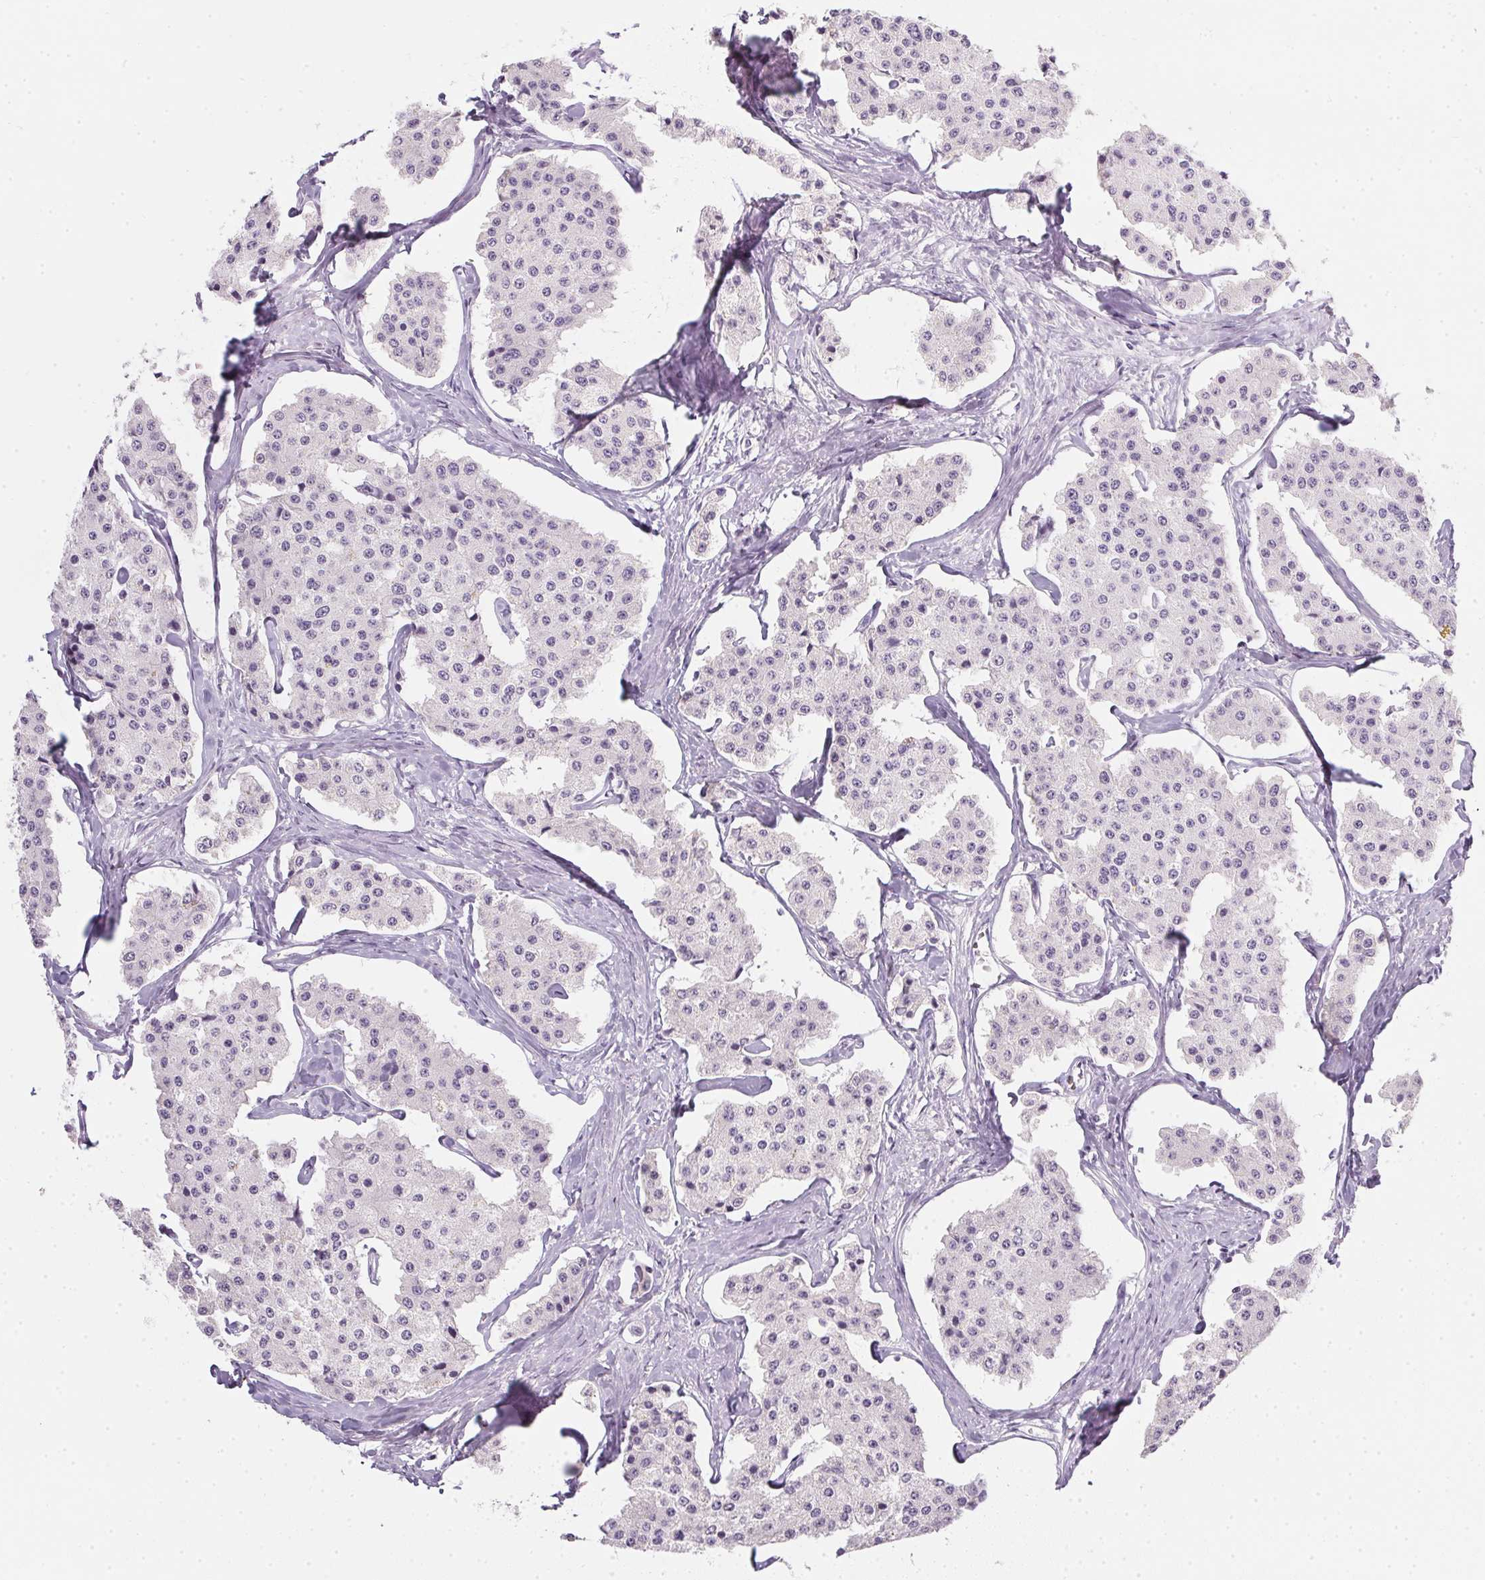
{"staining": {"intensity": "negative", "quantity": "none", "location": "none"}, "tissue": "carcinoid", "cell_type": "Tumor cells", "image_type": "cancer", "snomed": [{"axis": "morphology", "description": "Carcinoid, malignant, NOS"}, {"axis": "topography", "description": "Small intestine"}], "caption": "Immunohistochemical staining of carcinoid (malignant) displays no significant positivity in tumor cells.", "gene": "TMEM72", "patient": {"sex": "female", "age": 65}}